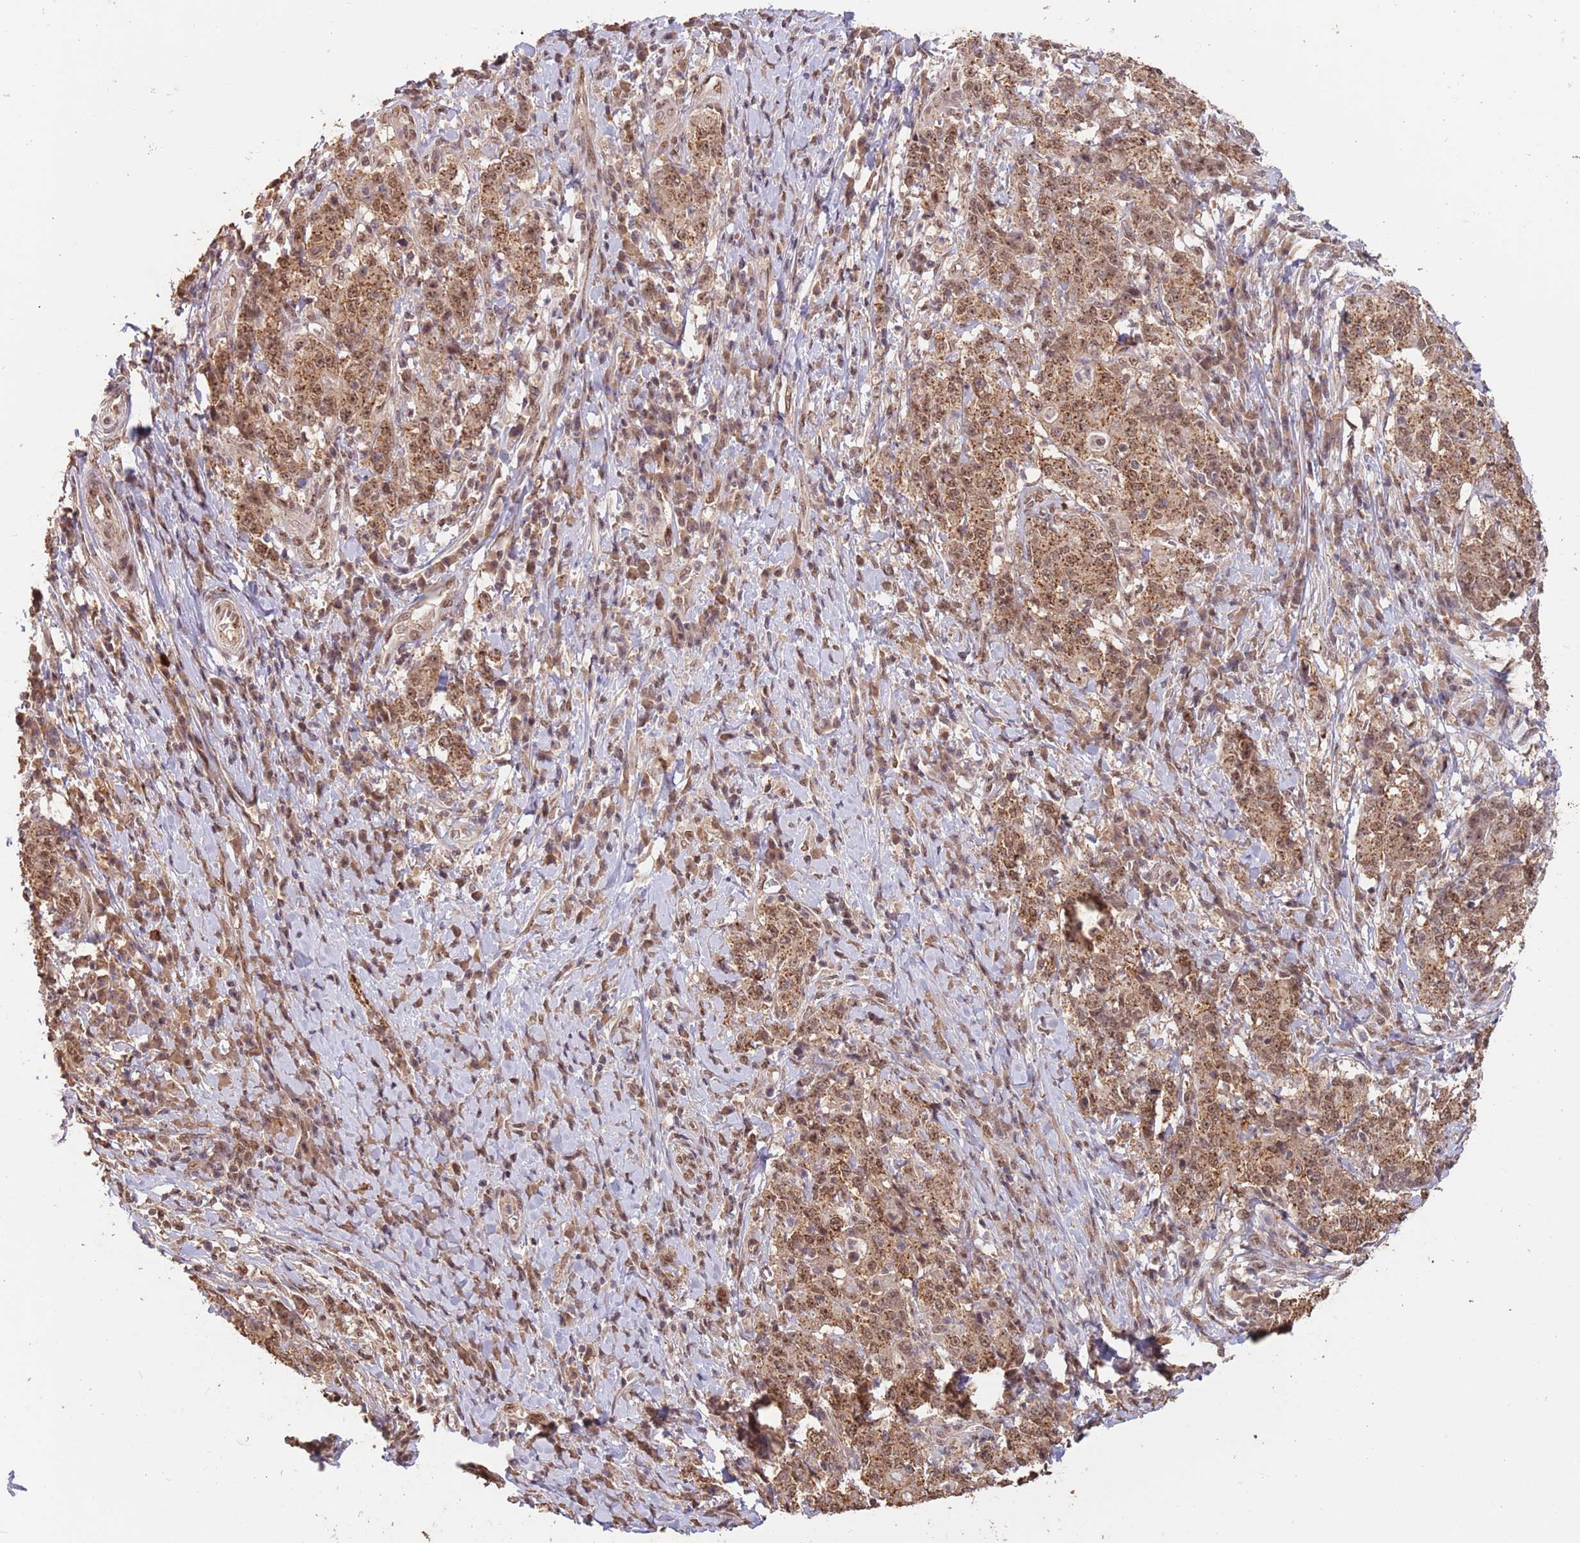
{"staining": {"intensity": "moderate", "quantity": ">75%", "location": "cytoplasmic/membranous,nuclear"}, "tissue": "stomach cancer", "cell_type": "Tumor cells", "image_type": "cancer", "snomed": [{"axis": "morphology", "description": "Normal tissue, NOS"}, {"axis": "morphology", "description": "Adenocarcinoma, NOS"}, {"axis": "topography", "description": "Stomach, upper"}, {"axis": "topography", "description": "Stomach"}], "caption": "High-magnification brightfield microscopy of stomach adenocarcinoma stained with DAB (brown) and counterstained with hematoxylin (blue). tumor cells exhibit moderate cytoplasmic/membranous and nuclear expression is seen in about>75% of cells.", "gene": "RFXANK", "patient": {"sex": "male", "age": 59}}